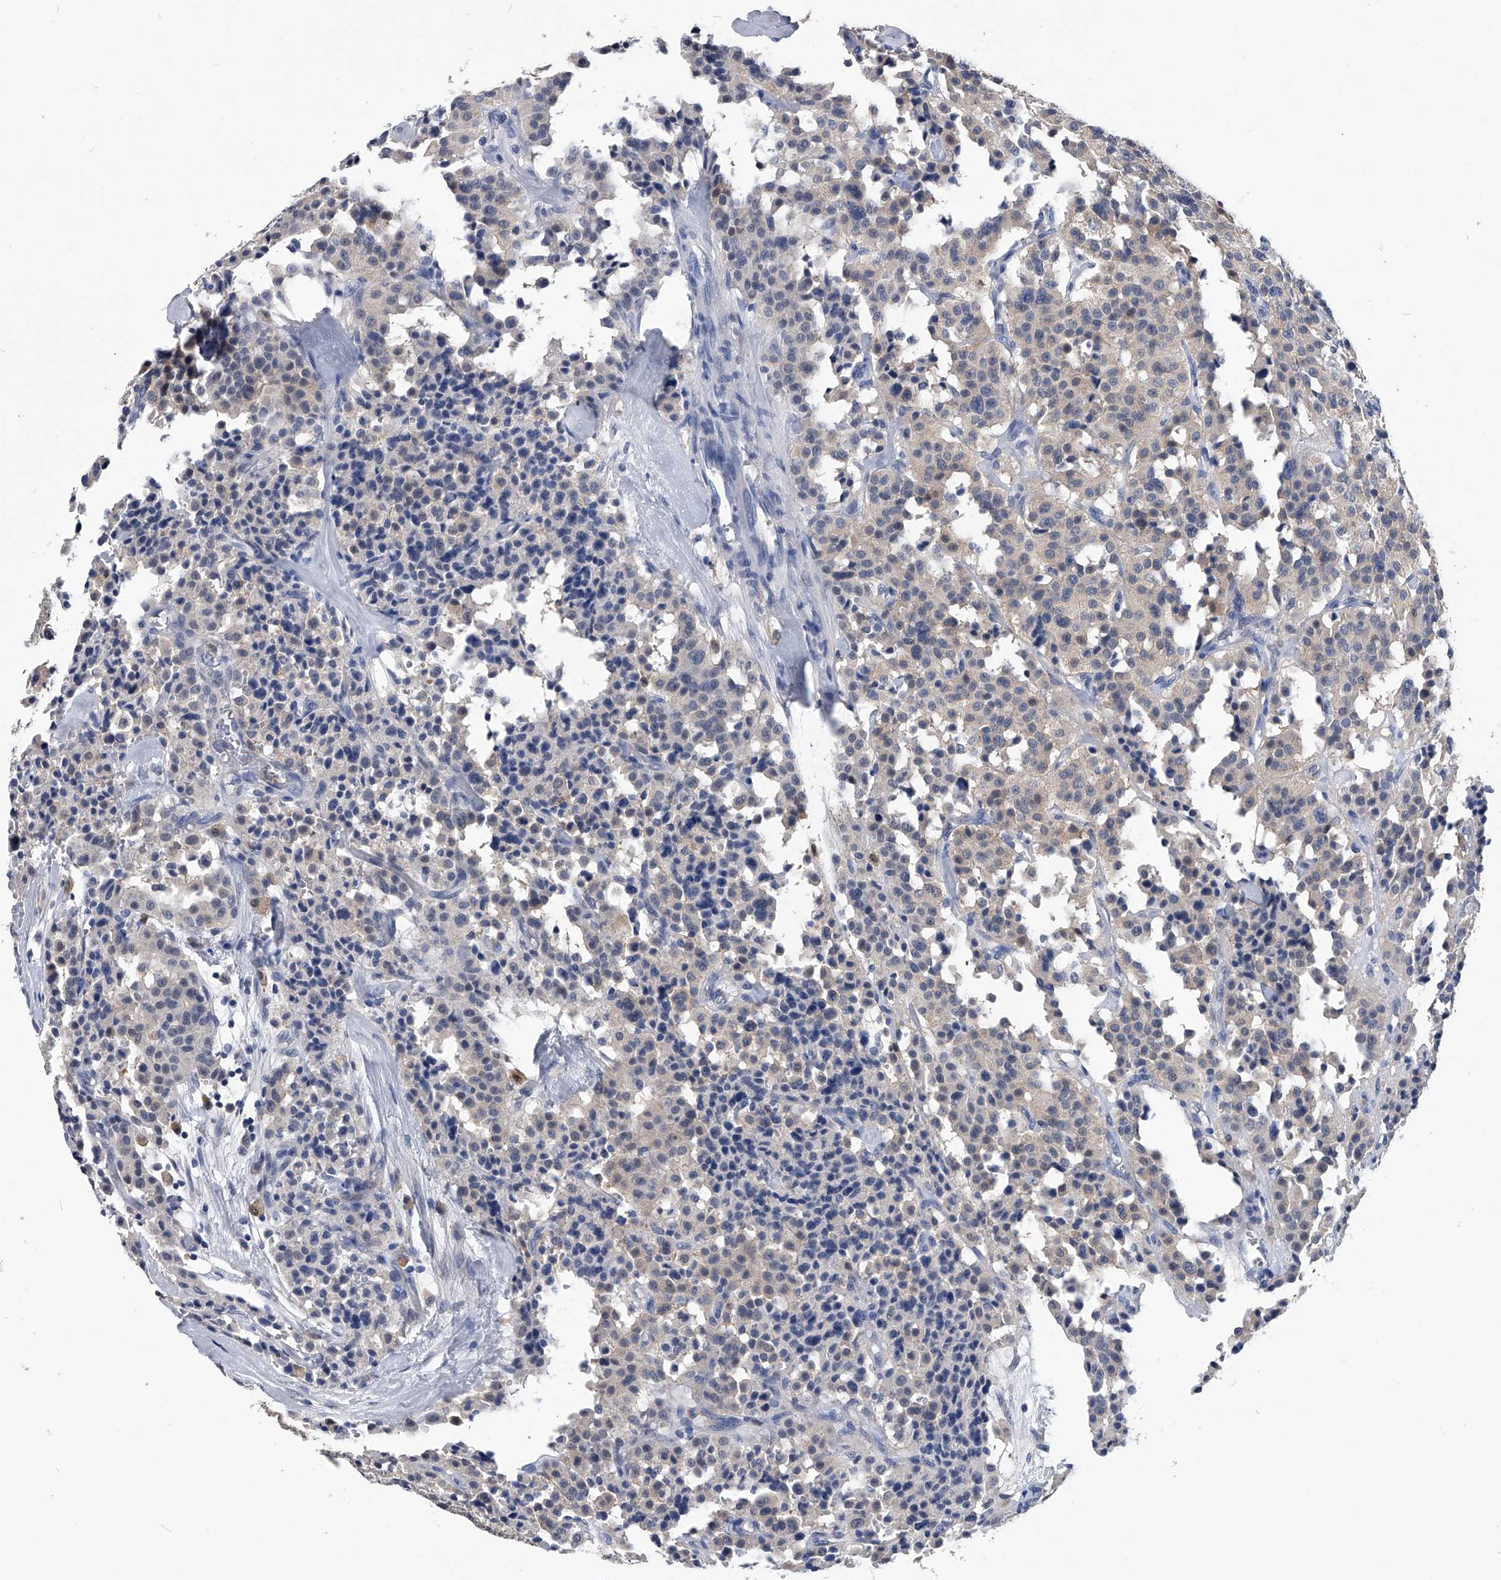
{"staining": {"intensity": "weak", "quantity": "<25%", "location": "cytoplasmic/membranous"}, "tissue": "carcinoid", "cell_type": "Tumor cells", "image_type": "cancer", "snomed": [{"axis": "morphology", "description": "Carcinoid, malignant, NOS"}, {"axis": "topography", "description": "Lung"}], "caption": "Carcinoid was stained to show a protein in brown. There is no significant staining in tumor cells.", "gene": "PDXK", "patient": {"sex": "male", "age": 30}}